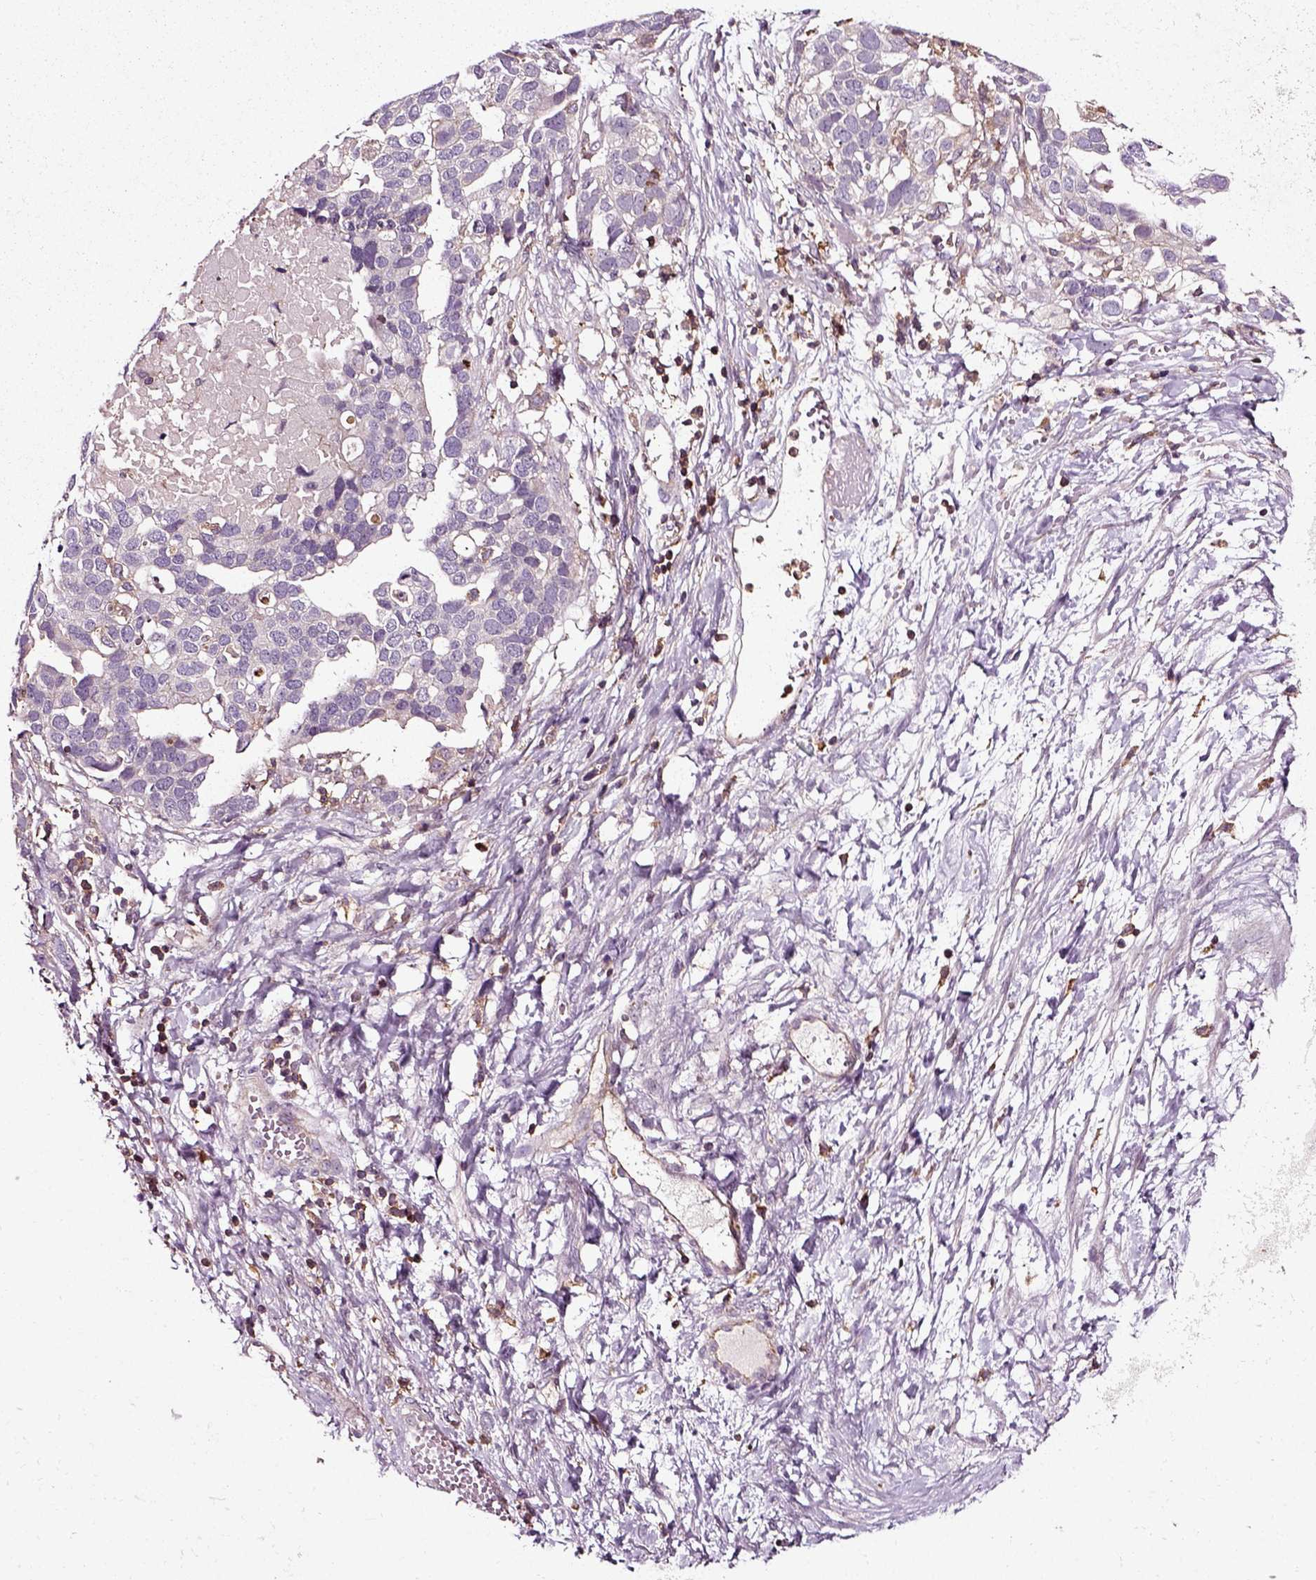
{"staining": {"intensity": "negative", "quantity": "none", "location": "none"}, "tissue": "ovarian cancer", "cell_type": "Tumor cells", "image_type": "cancer", "snomed": [{"axis": "morphology", "description": "Cystadenocarcinoma, serous, NOS"}, {"axis": "topography", "description": "Ovary"}], "caption": "This is a histopathology image of immunohistochemistry (IHC) staining of serous cystadenocarcinoma (ovarian), which shows no expression in tumor cells.", "gene": "RHOF", "patient": {"sex": "female", "age": 54}}